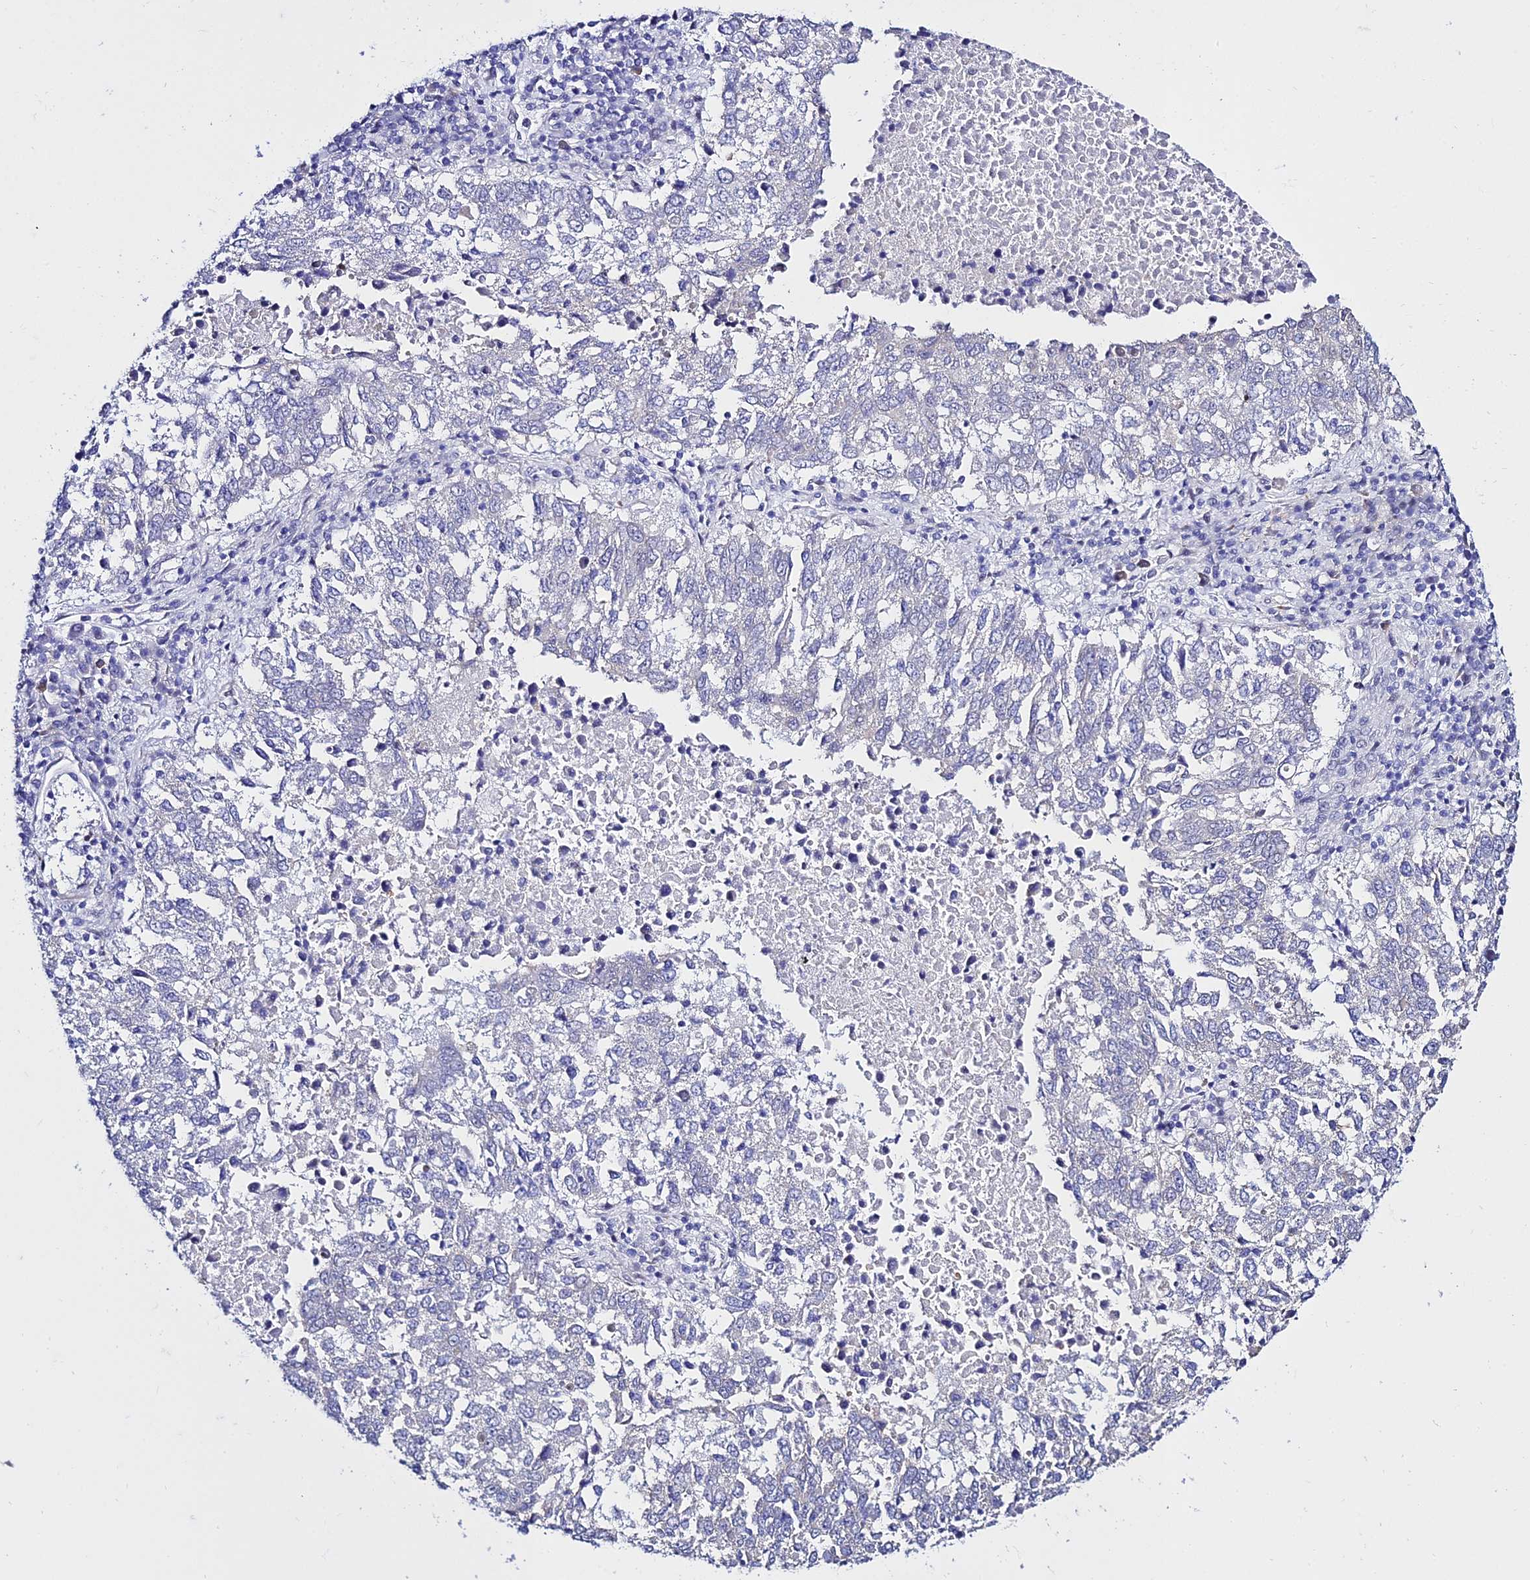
{"staining": {"intensity": "negative", "quantity": "none", "location": "none"}, "tissue": "lung cancer", "cell_type": "Tumor cells", "image_type": "cancer", "snomed": [{"axis": "morphology", "description": "Squamous cell carcinoma, NOS"}, {"axis": "topography", "description": "Lung"}], "caption": "Image shows no significant protein expression in tumor cells of lung cancer. (DAB immunohistochemistry, high magnification).", "gene": "POFUT2", "patient": {"sex": "male", "age": 73}}